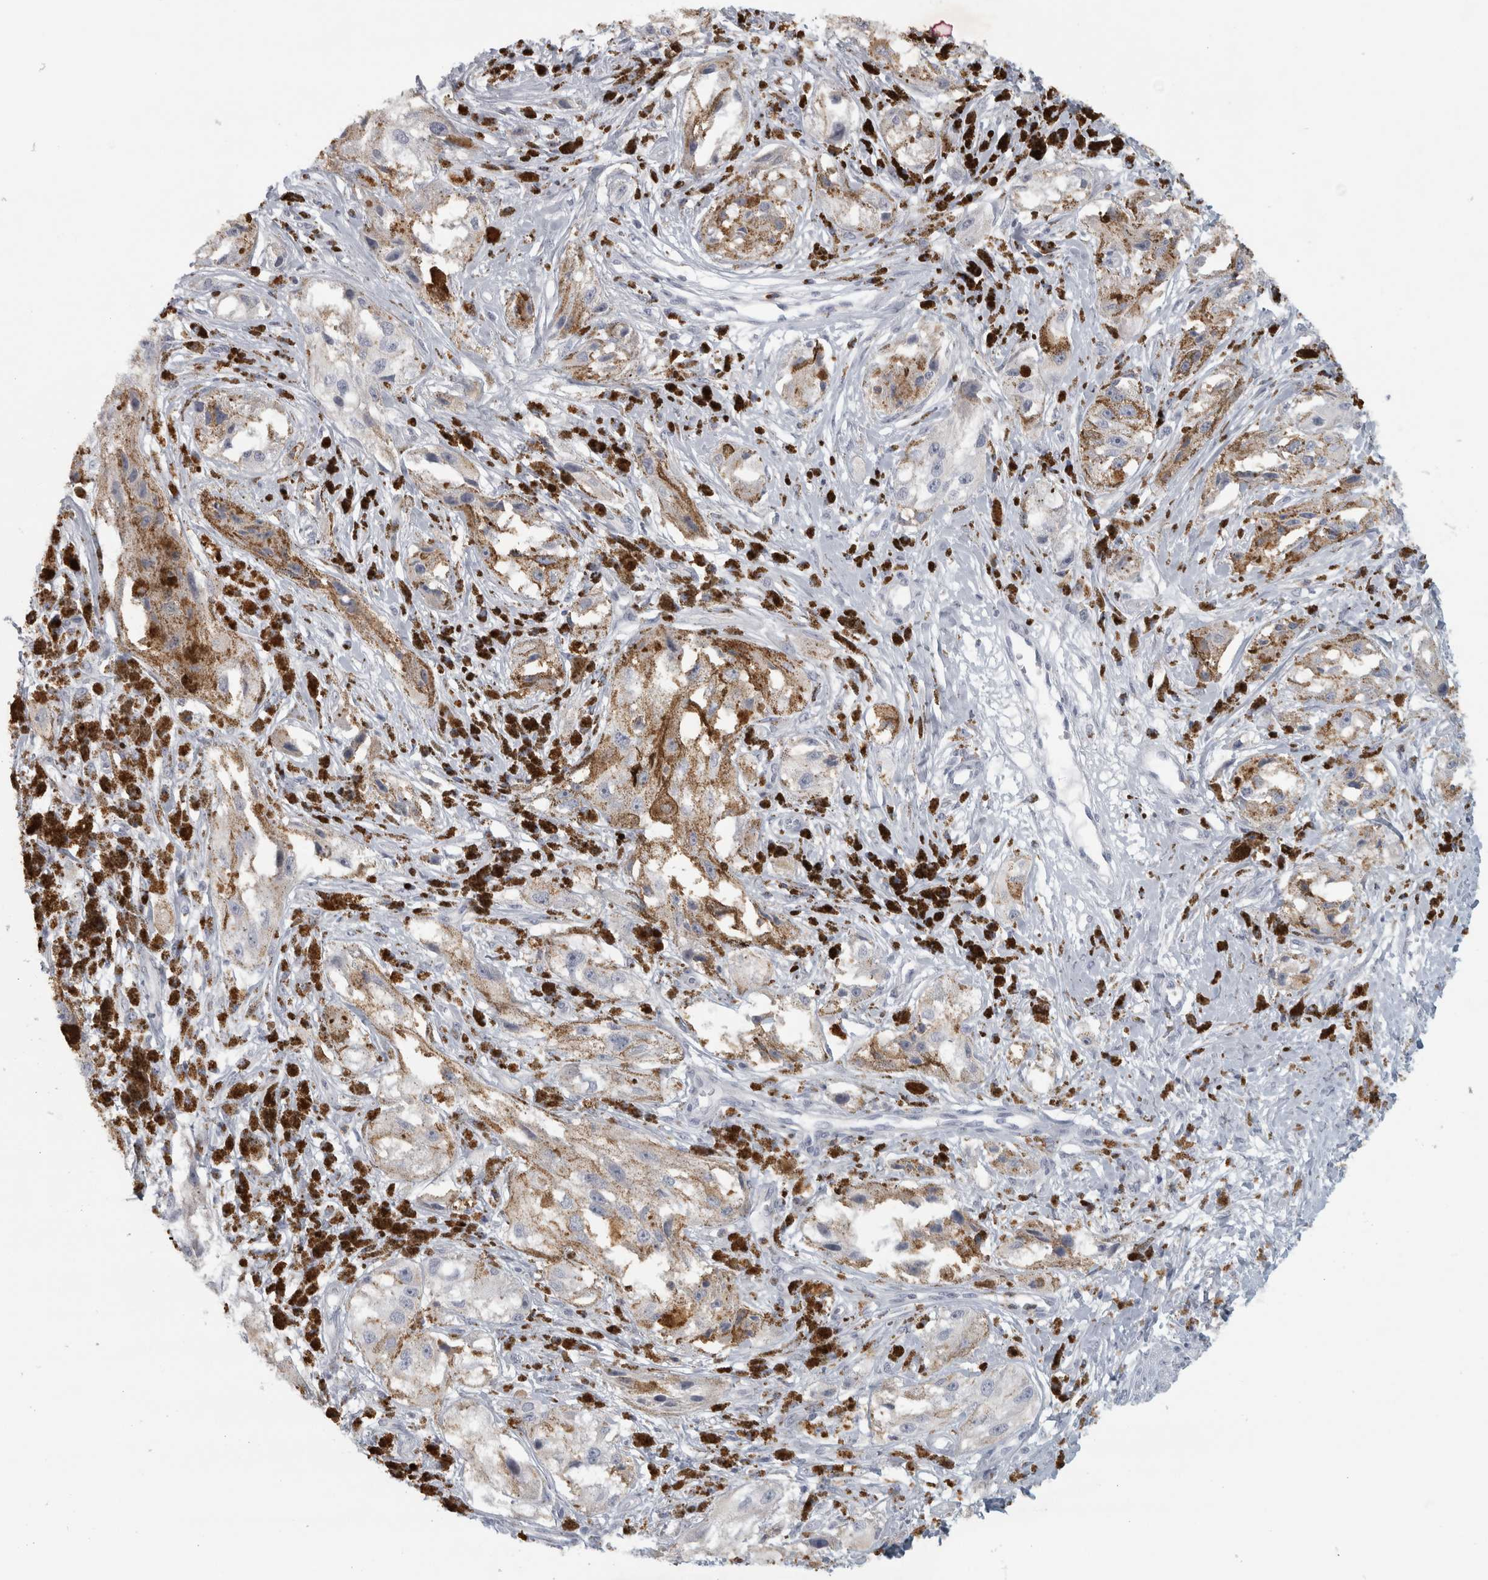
{"staining": {"intensity": "negative", "quantity": "none", "location": "none"}, "tissue": "melanoma", "cell_type": "Tumor cells", "image_type": "cancer", "snomed": [{"axis": "morphology", "description": "Malignant melanoma, NOS"}, {"axis": "topography", "description": "Skin"}], "caption": "This is a photomicrograph of immunohistochemistry (IHC) staining of melanoma, which shows no staining in tumor cells. The staining is performed using DAB brown chromogen with nuclei counter-stained in using hematoxylin.", "gene": "PTPRN2", "patient": {"sex": "male", "age": 88}}